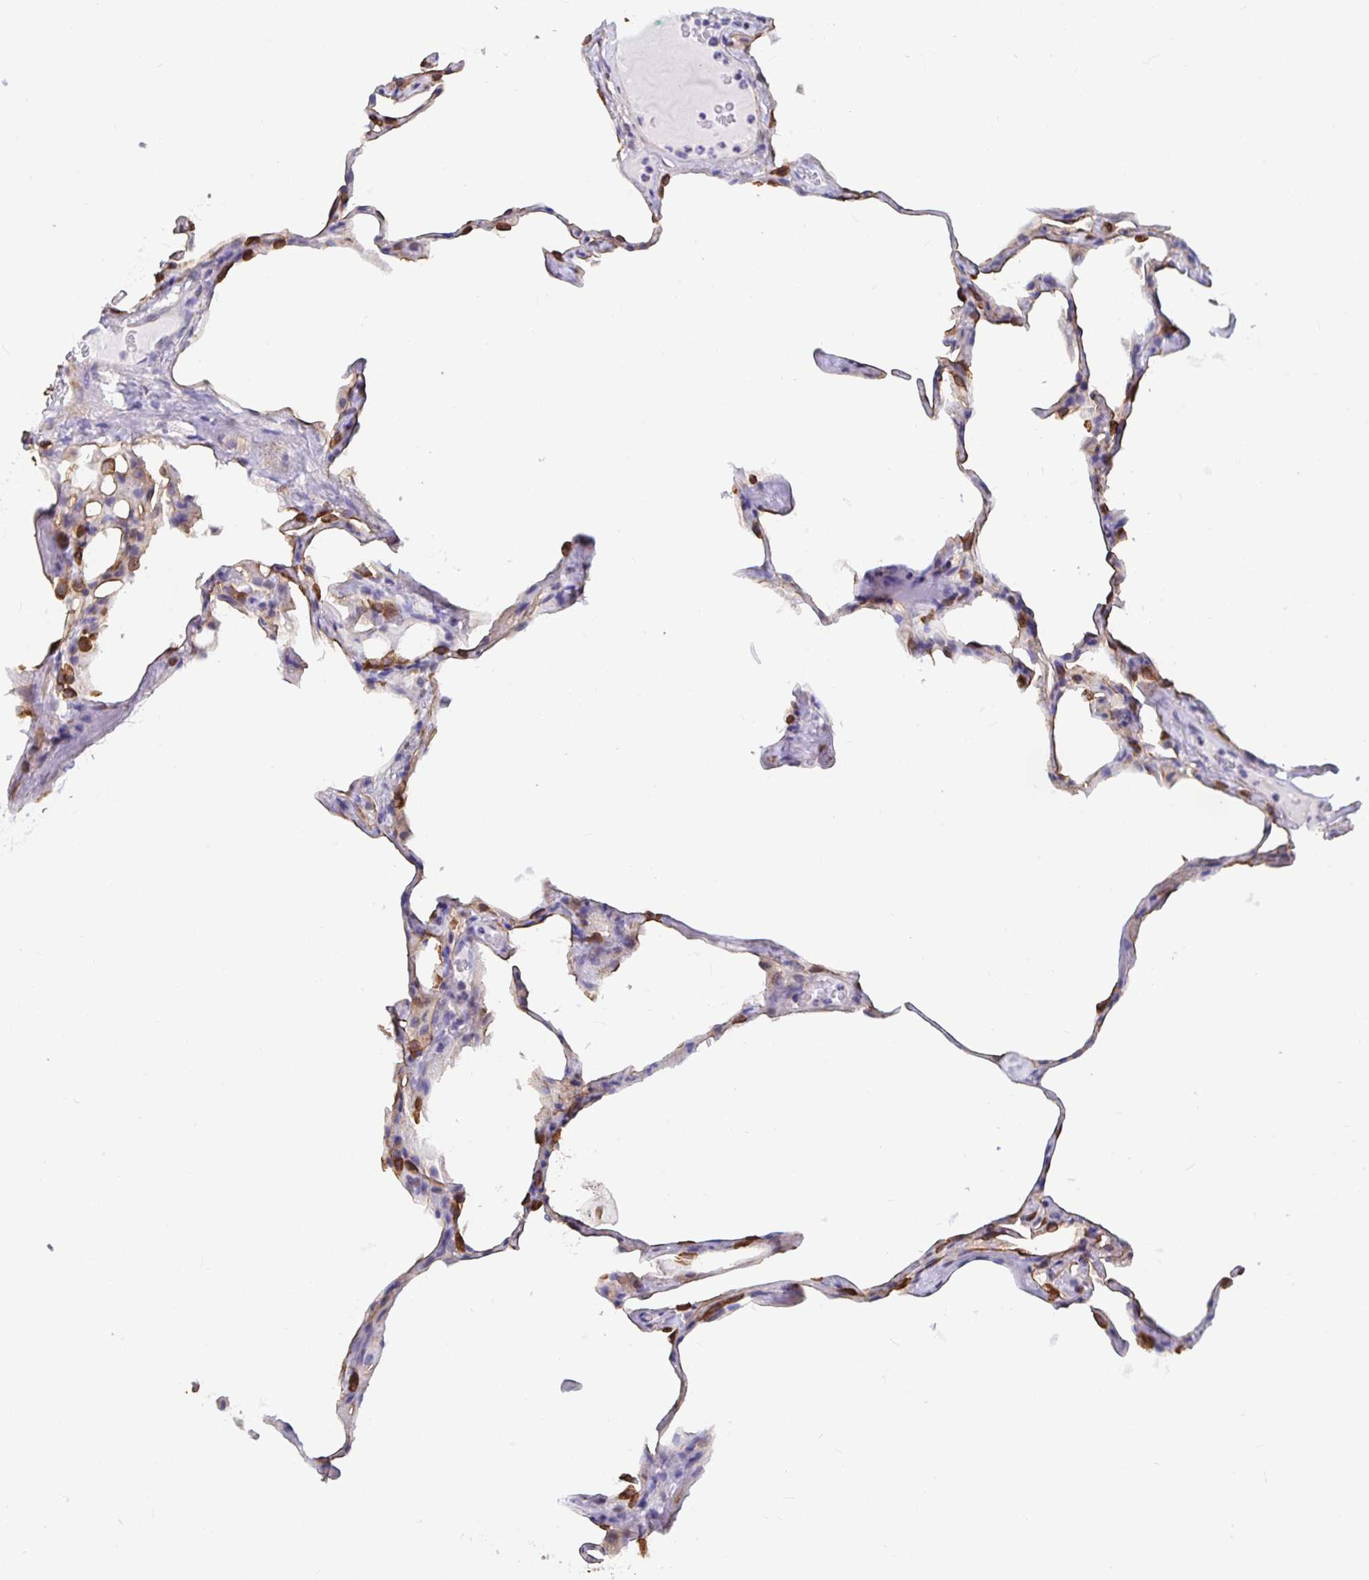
{"staining": {"intensity": "strong", "quantity": "<25%", "location": "cytoplasmic/membranous"}, "tissue": "lung", "cell_type": "Alveolar cells", "image_type": "normal", "snomed": [{"axis": "morphology", "description": "Normal tissue, NOS"}, {"axis": "topography", "description": "Lung"}], "caption": "Brown immunohistochemical staining in unremarkable lung displays strong cytoplasmic/membranous expression in approximately <25% of alveolar cells. The staining was performed using DAB to visualize the protein expression in brown, while the nuclei were stained in blue with hematoxylin (Magnification: 20x).", "gene": "ZIK1", "patient": {"sex": "male", "age": 65}}